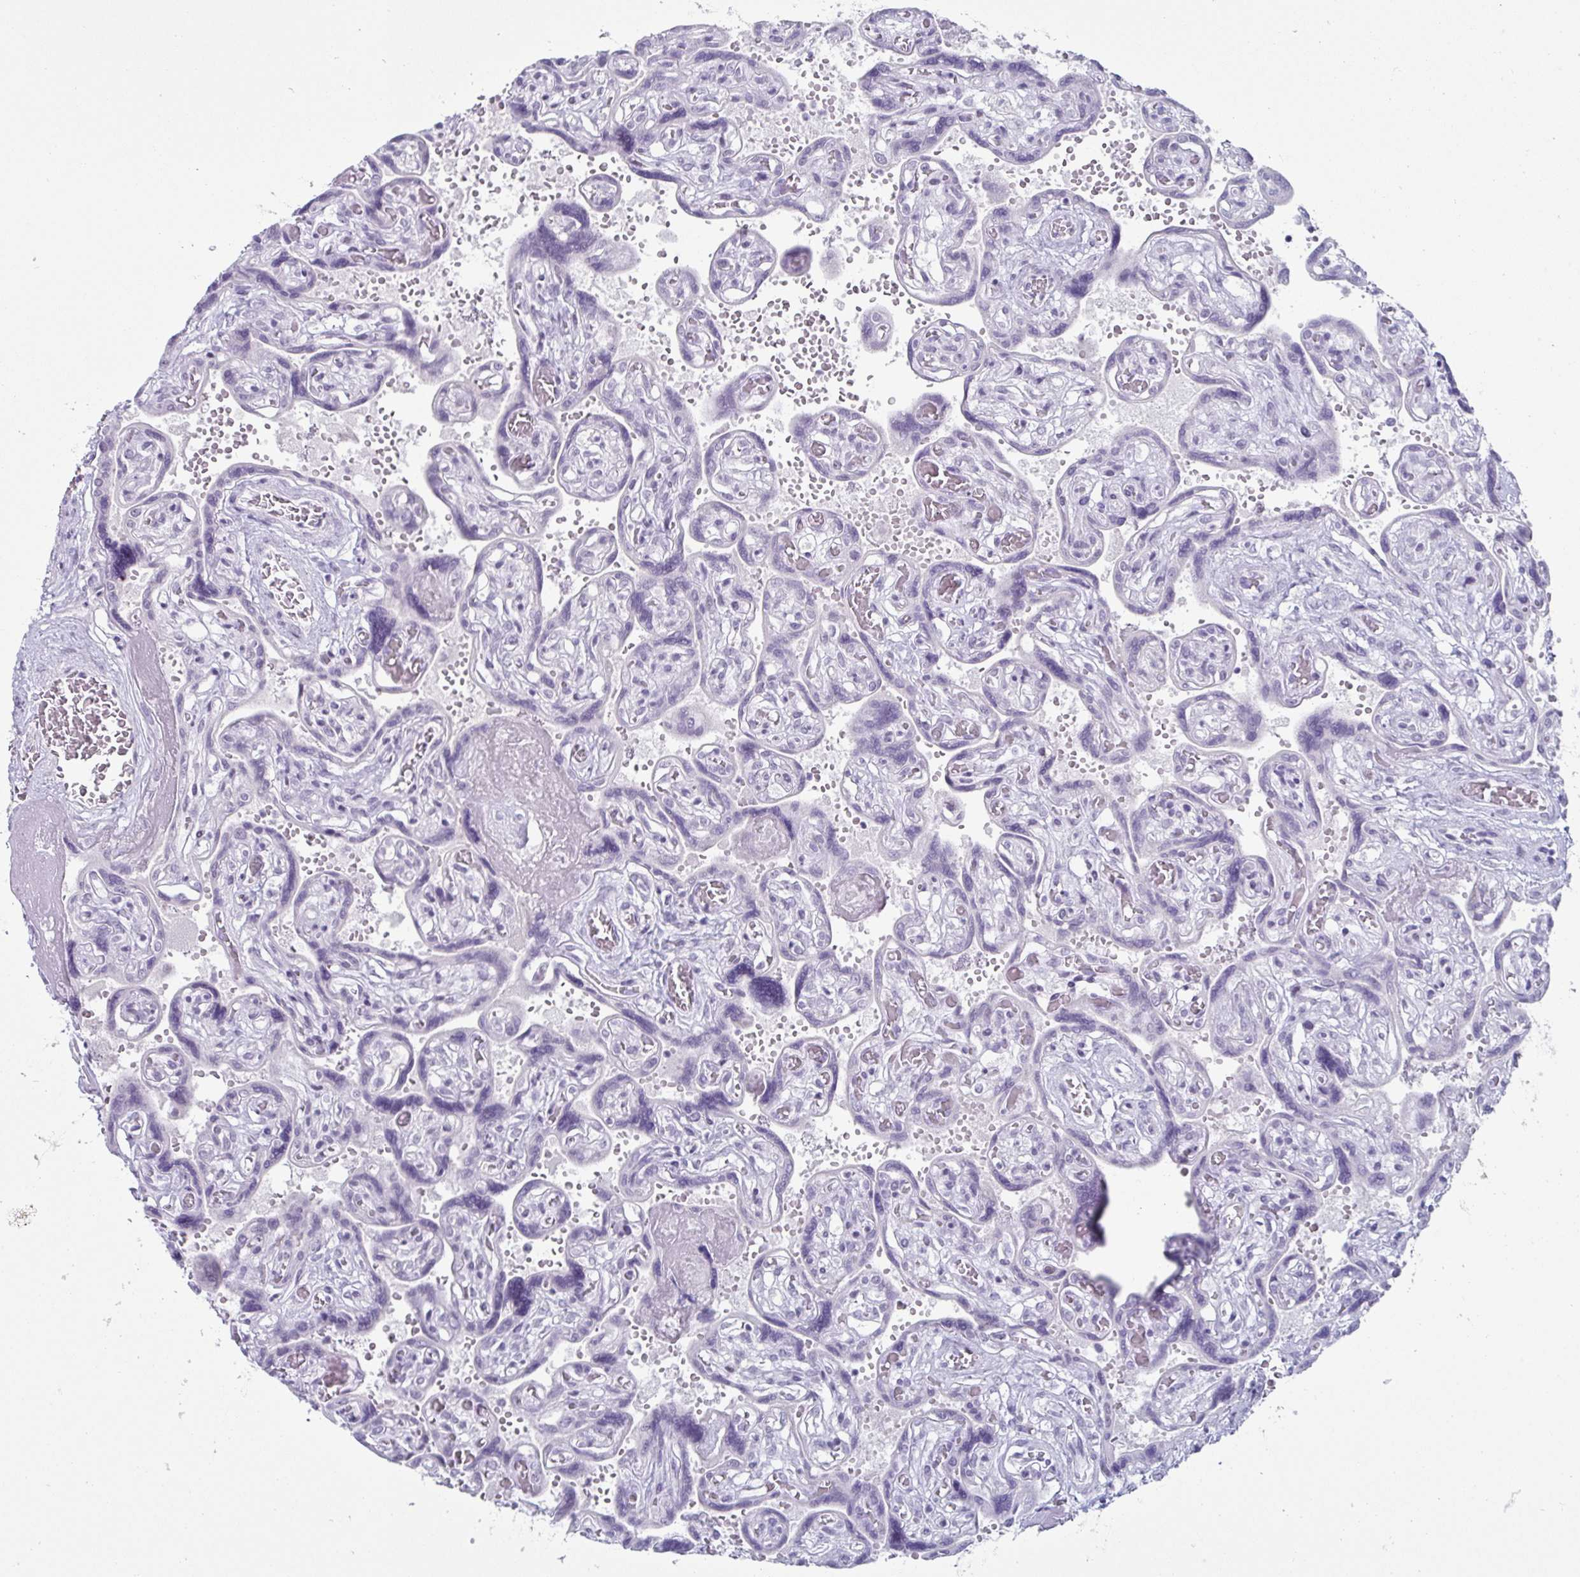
{"staining": {"intensity": "negative", "quantity": "none", "location": "none"}, "tissue": "placenta", "cell_type": "Decidual cells", "image_type": "normal", "snomed": [{"axis": "morphology", "description": "Normal tissue, NOS"}, {"axis": "topography", "description": "Placenta"}], "caption": "This is a photomicrograph of immunohistochemistry staining of benign placenta, which shows no positivity in decidual cells.", "gene": "VSIG10L", "patient": {"sex": "female", "age": 32}}